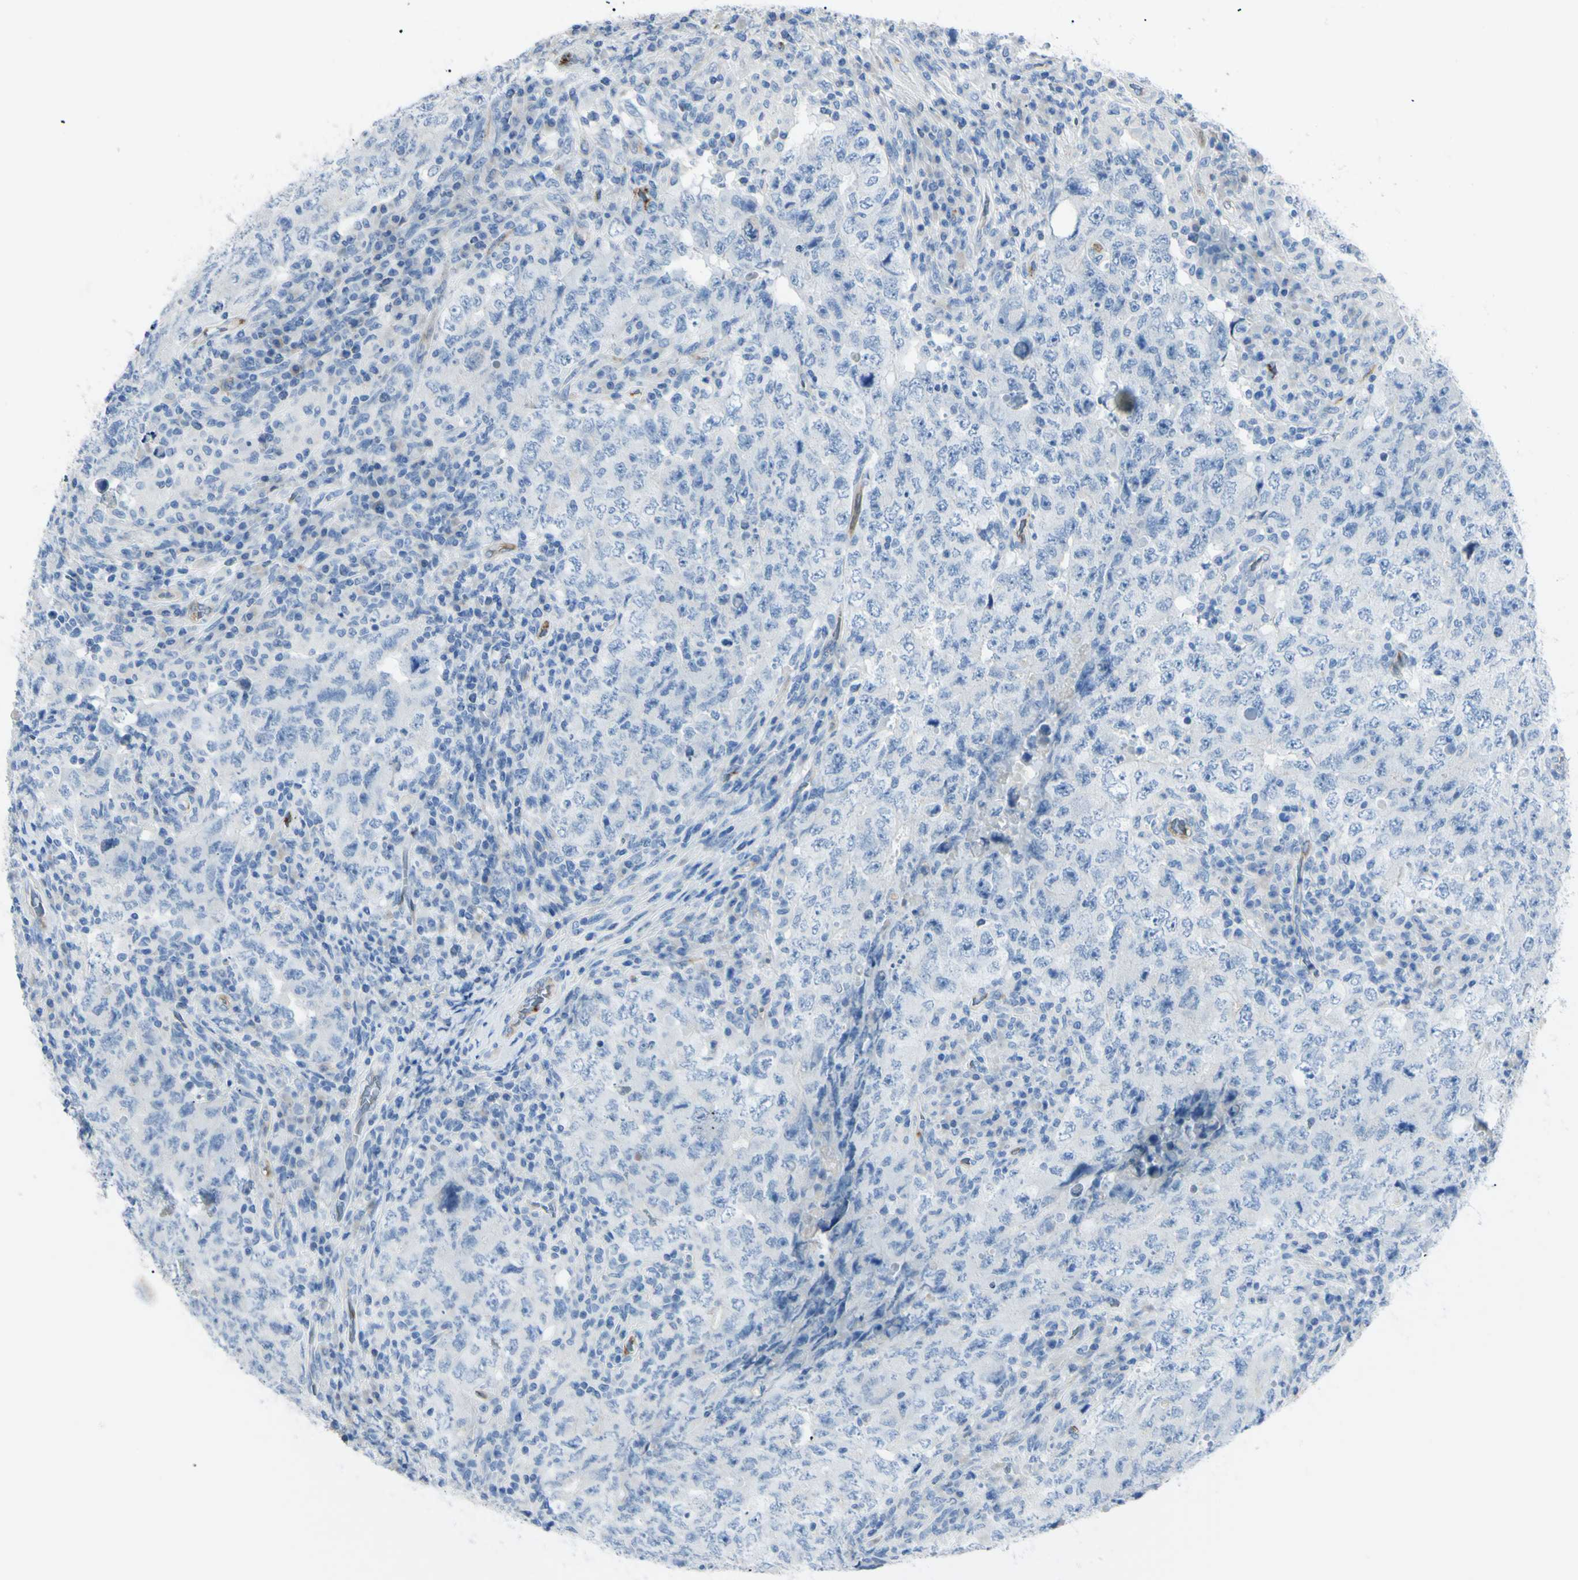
{"staining": {"intensity": "negative", "quantity": "none", "location": "none"}, "tissue": "testis cancer", "cell_type": "Tumor cells", "image_type": "cancer", "snomed": [{"axis": "morphology", "description": "Carcinoma, Embryonal, NOS"}, {"axis": "topography", "description": "Testis"}], "caption": "This histopathology image is of embryonal carcinoma (testis) stained with immunohistochemistry to label a protein in brown with the nuclei are counter-stained blue. There is no positivity in tumor cells.", "gene": "FOLH1", "patient": {"sex": "male", "age": 26}}